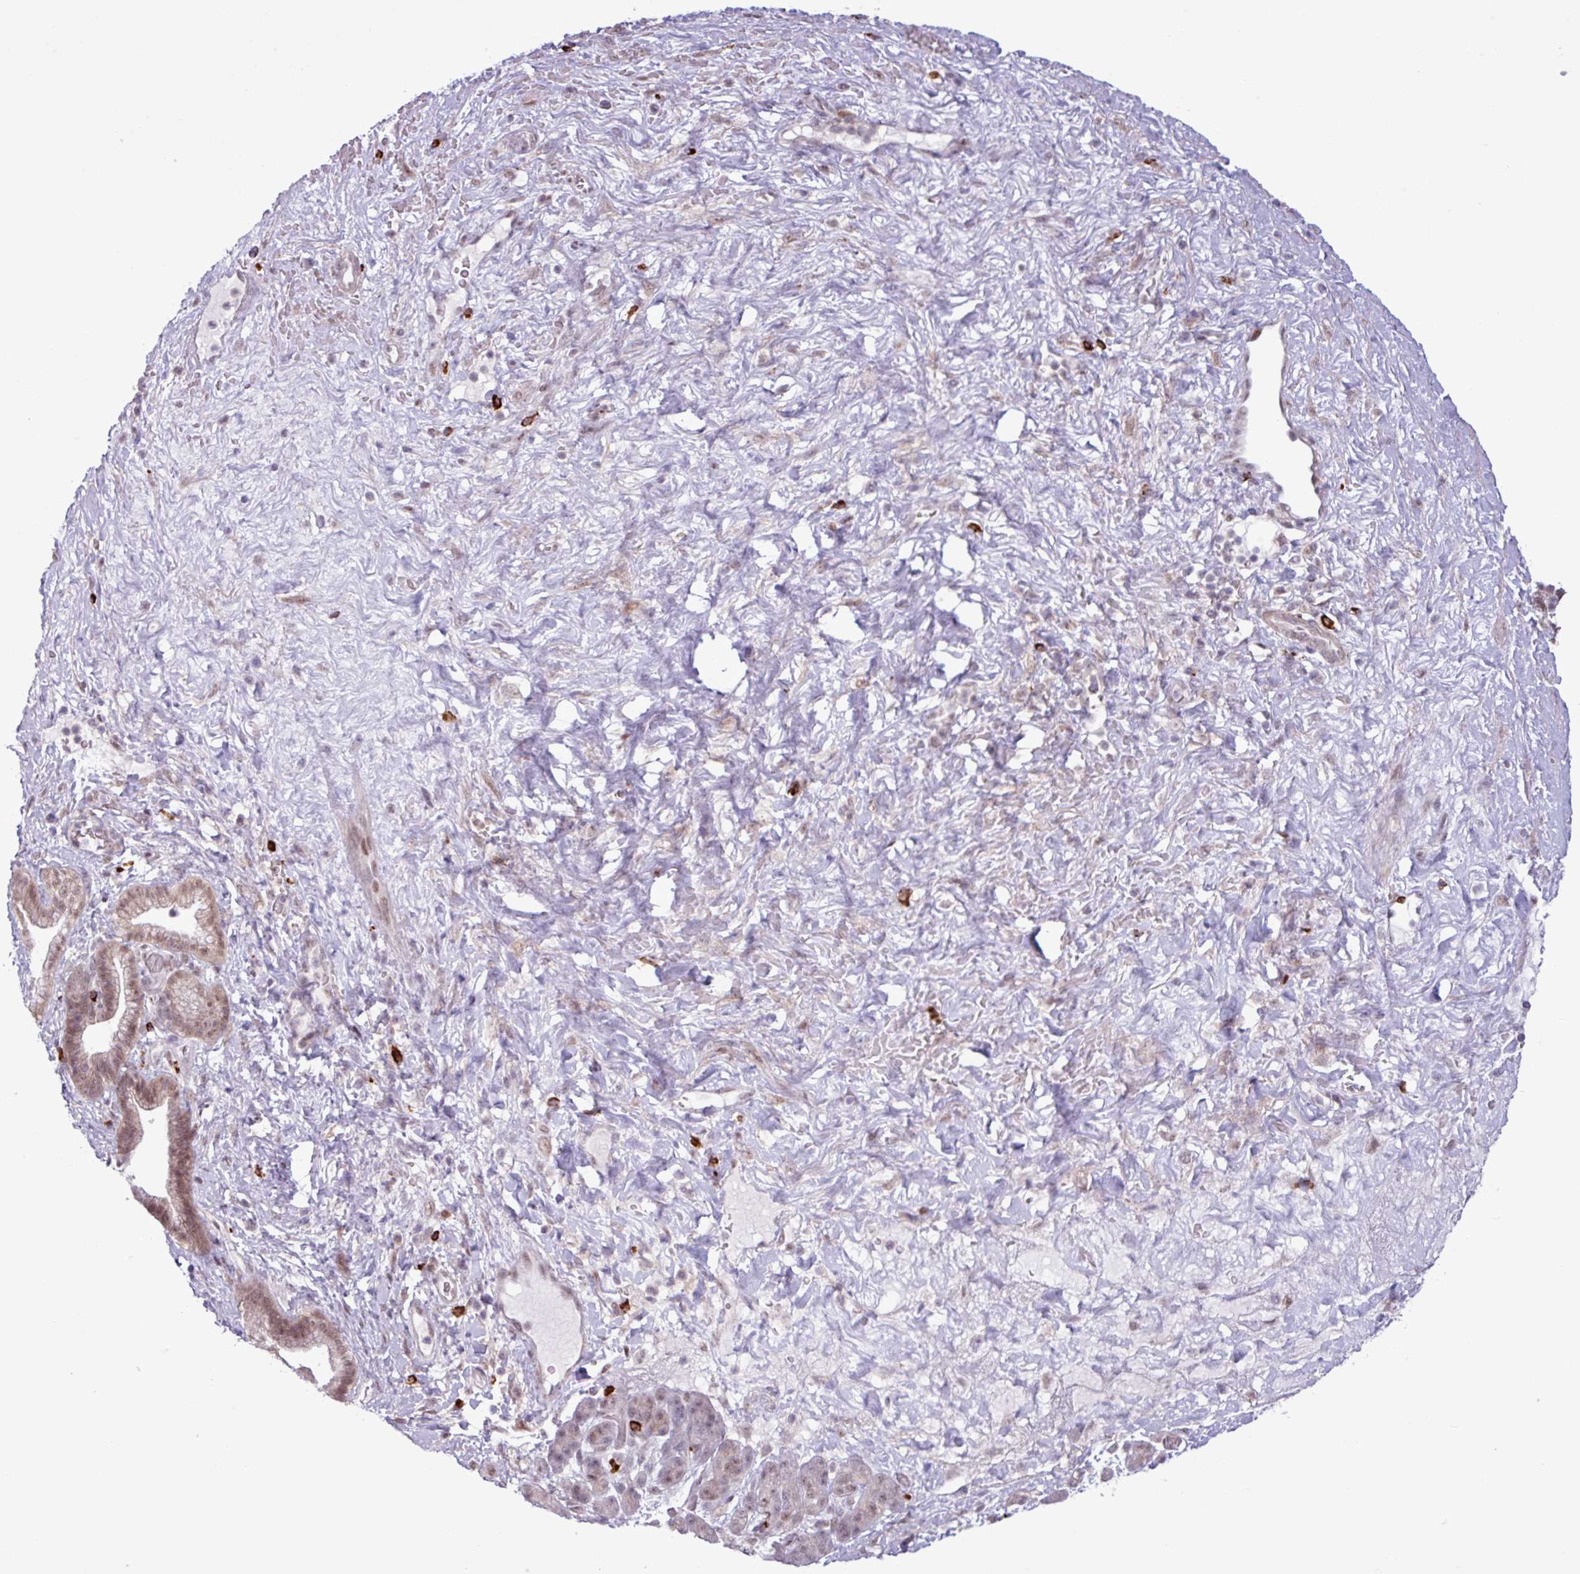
{"staining": {"intensity": "moderate", "quantity": ">75%", "location": "nuclear"}, "tissue": "pancreatic cancer", "cell_type": "Tumor cells", "image_type": "cancer", "snomed": [{"axis": "morphology", "description": "Adenocarcinoma, NOS"}, {"axis": "topography", "description": "Pancreas"}], "caption": "Human pancreatic adenocarcinoma stained with a protein marker shows moderate staining in tumor cells.", "gene": "NOTCH2", "patient": {"sex": "male", "age": 44}}